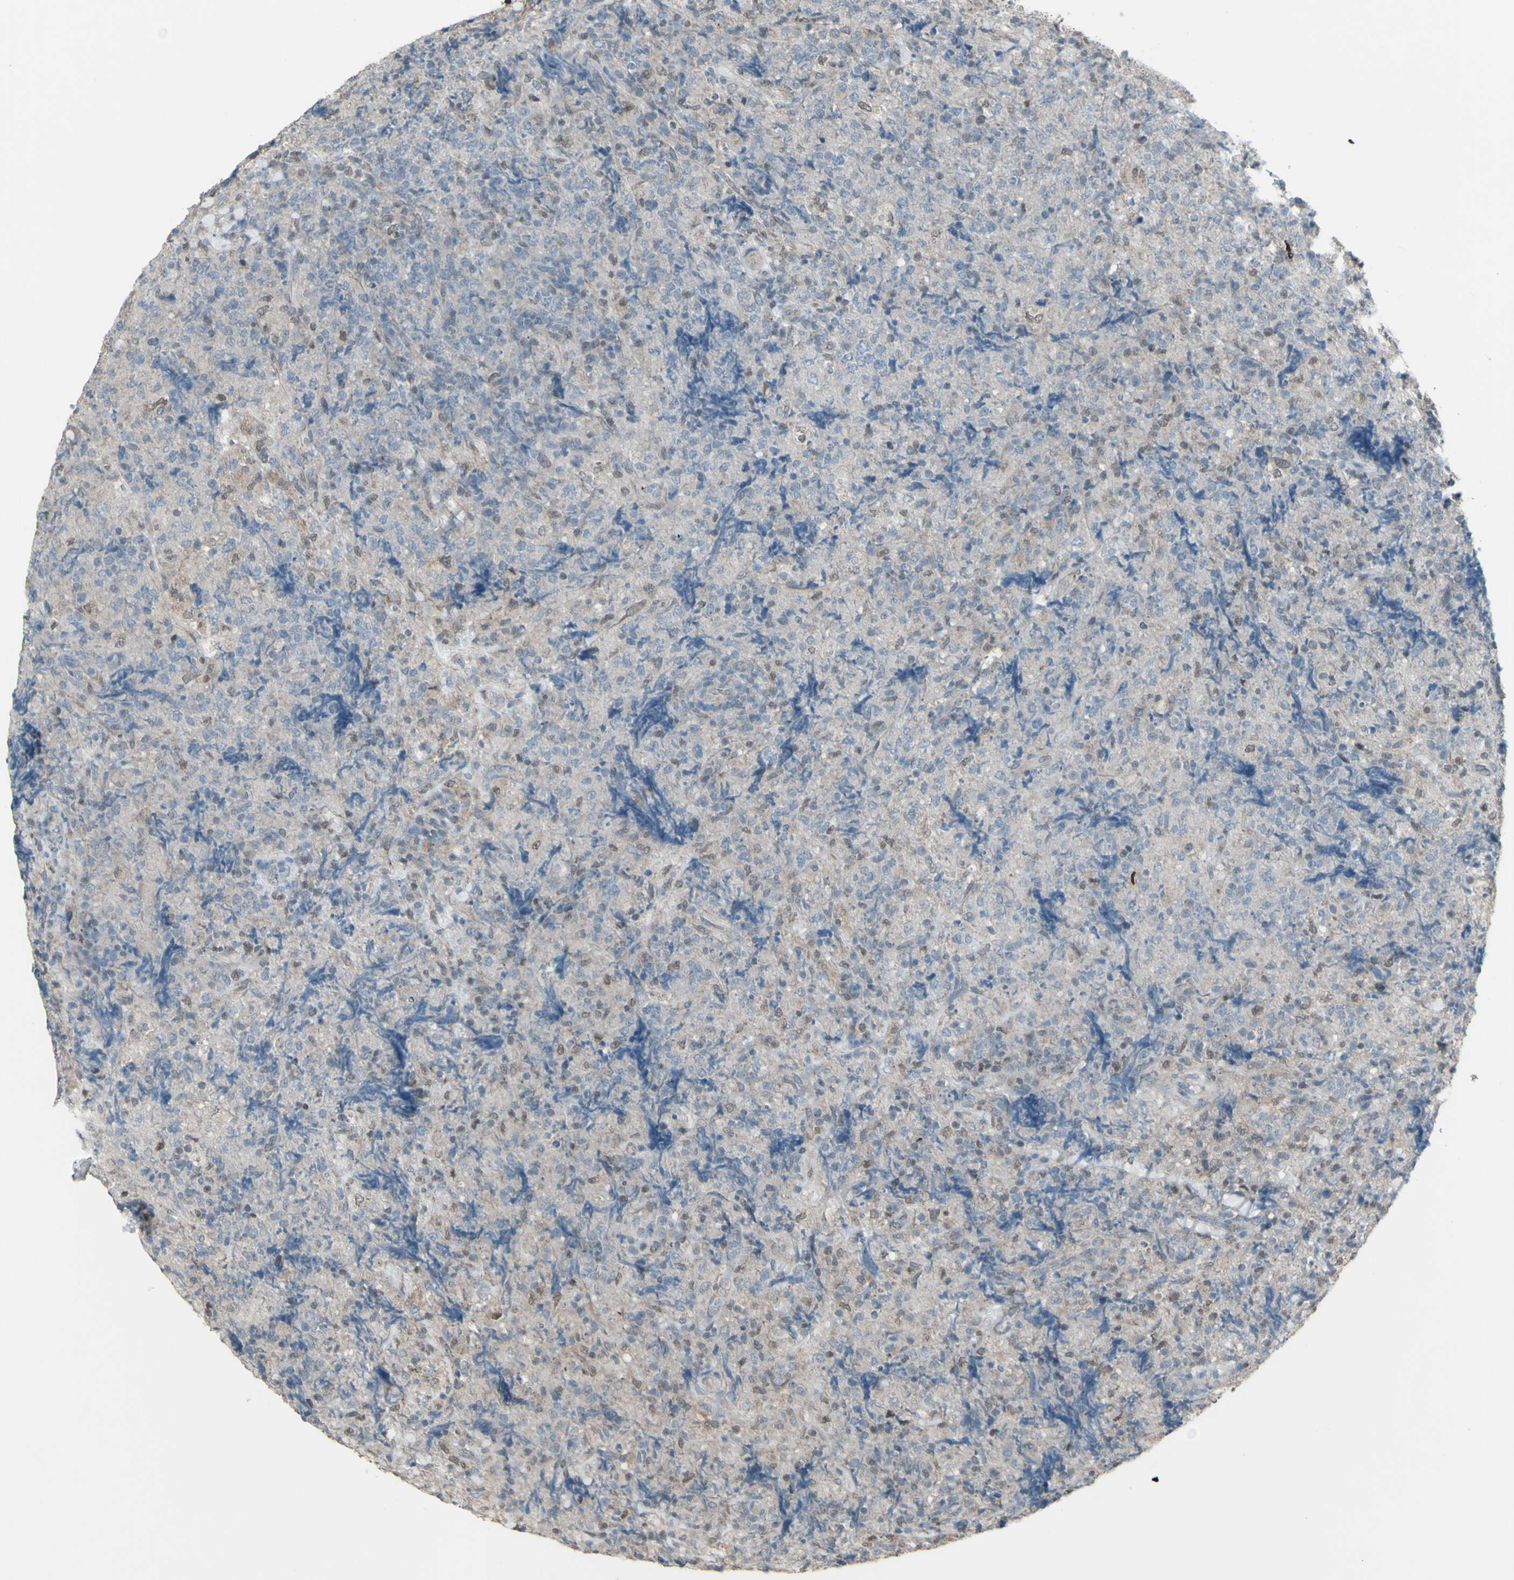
{"staining": {"intensity": "negative", "quantity": "none", "location": "none"}, "tissue": "lymphoma", "cell_type": "Tumor cells", "image_type": "cancer", "snomed": [{"axis": "morphology", "description": "Malignant lymphoma, non-Hodgkin's type, High grade"}, {"axis": "topography", "description": "Tonsil"}], "caption": "This is an immunohistochemistry (IHC) image of high-grade malignant lymphoma, non-Hodgkin's type. There is no expression in tumor cells.", "gene": "FXYD3", "patient": {"sex": "female", "age": 36}}